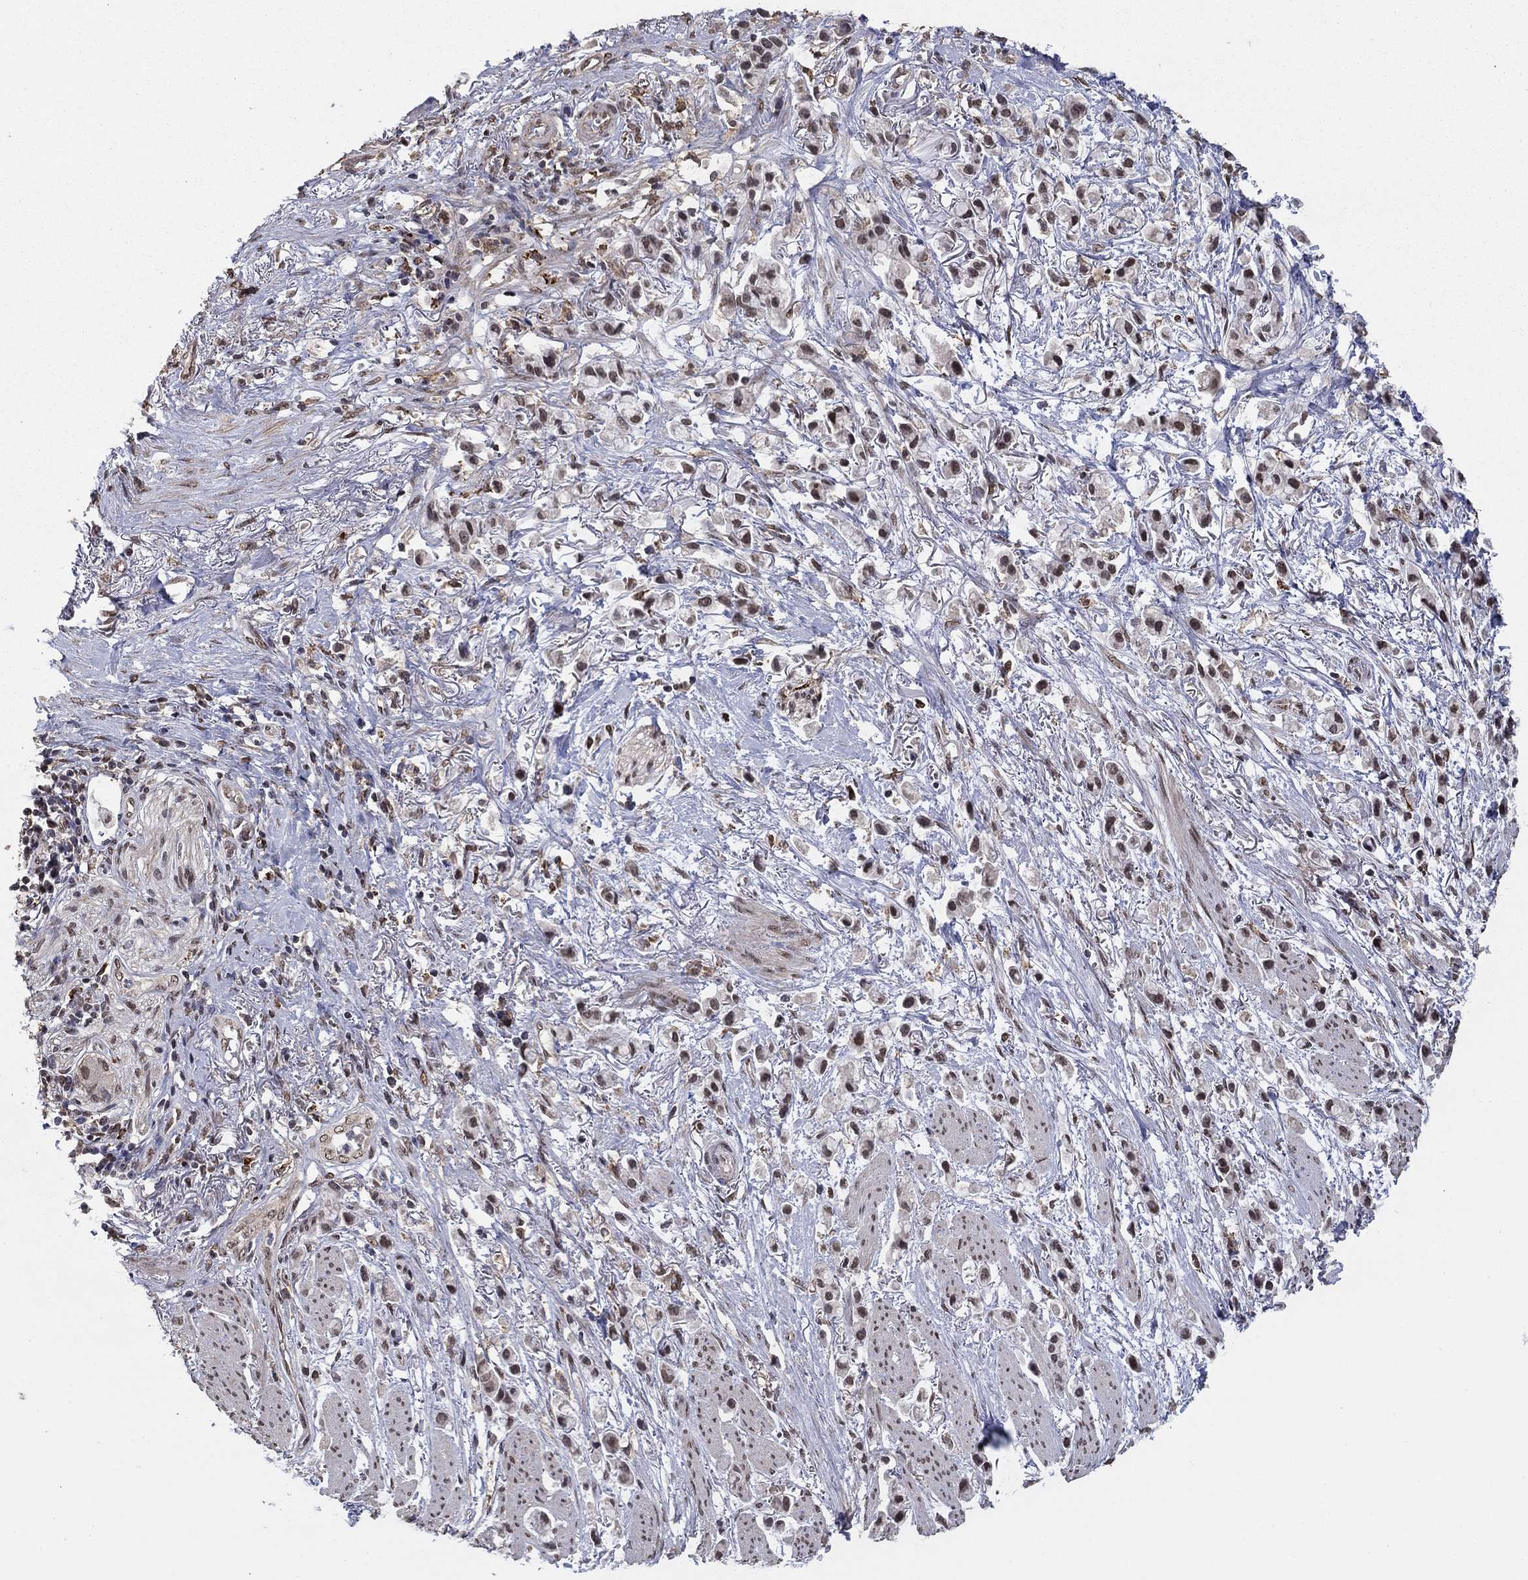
{"staining": {"intensity": "moderate", "quantity": "25%-75%", "location": "nuclear"}, "tissue": "stomach cancer", "cell_type": "Tumor cells", "image_type": "cancer", "snomed": [{"axis": "morphology", "description": "Adenocarcinoma, NOS"}, {"axis": "topography", "description": "Stomach"}], "caption": "Human adenocarcinoma (stomach) stained with a brown dye reveals moderate nuclear positive staining in about 25%-75% of tumor cells.", "gene": "GRIA3", "patient": {"sex": "female", "age": 81}}